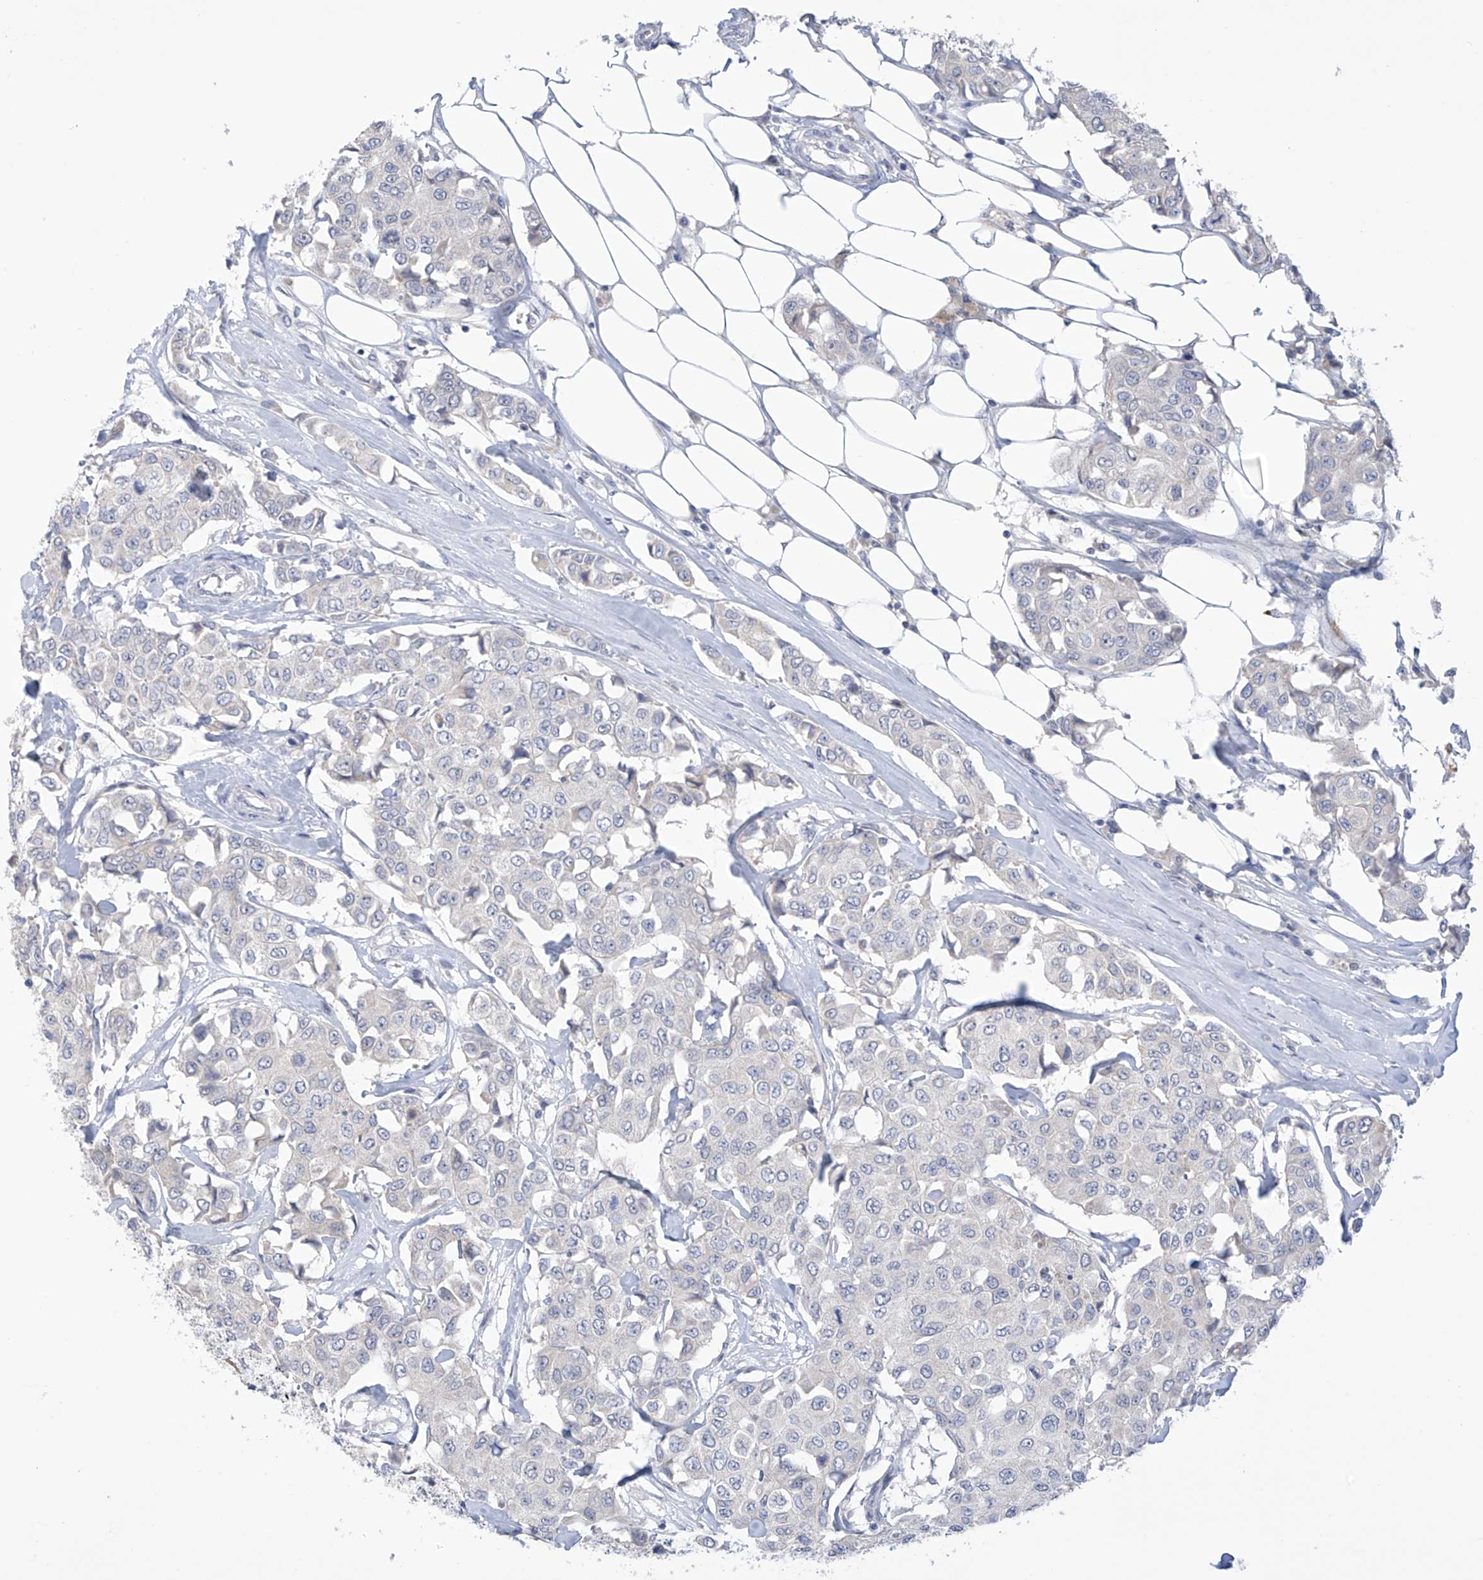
{"staining": {"intensity": "negative", "quantity": "none", "location": "none"}, "tissue": "breast cancer", "cell_type": "Tumor cells", "image_type": "cancer", "snomed": [{"axis": "morphology", "description": "Duct carcinoma"}, {"axis": "topography", "description": "Breast"}], "caption": "A high-resolution micrograph shows immunohistochemistry (IHC) staining of breast cancer (invasive ductal carcinoma), which shows no significant staining in tumor cells.", "gene": "IBA57", "patient": {"sex": "female", "age": 80}}